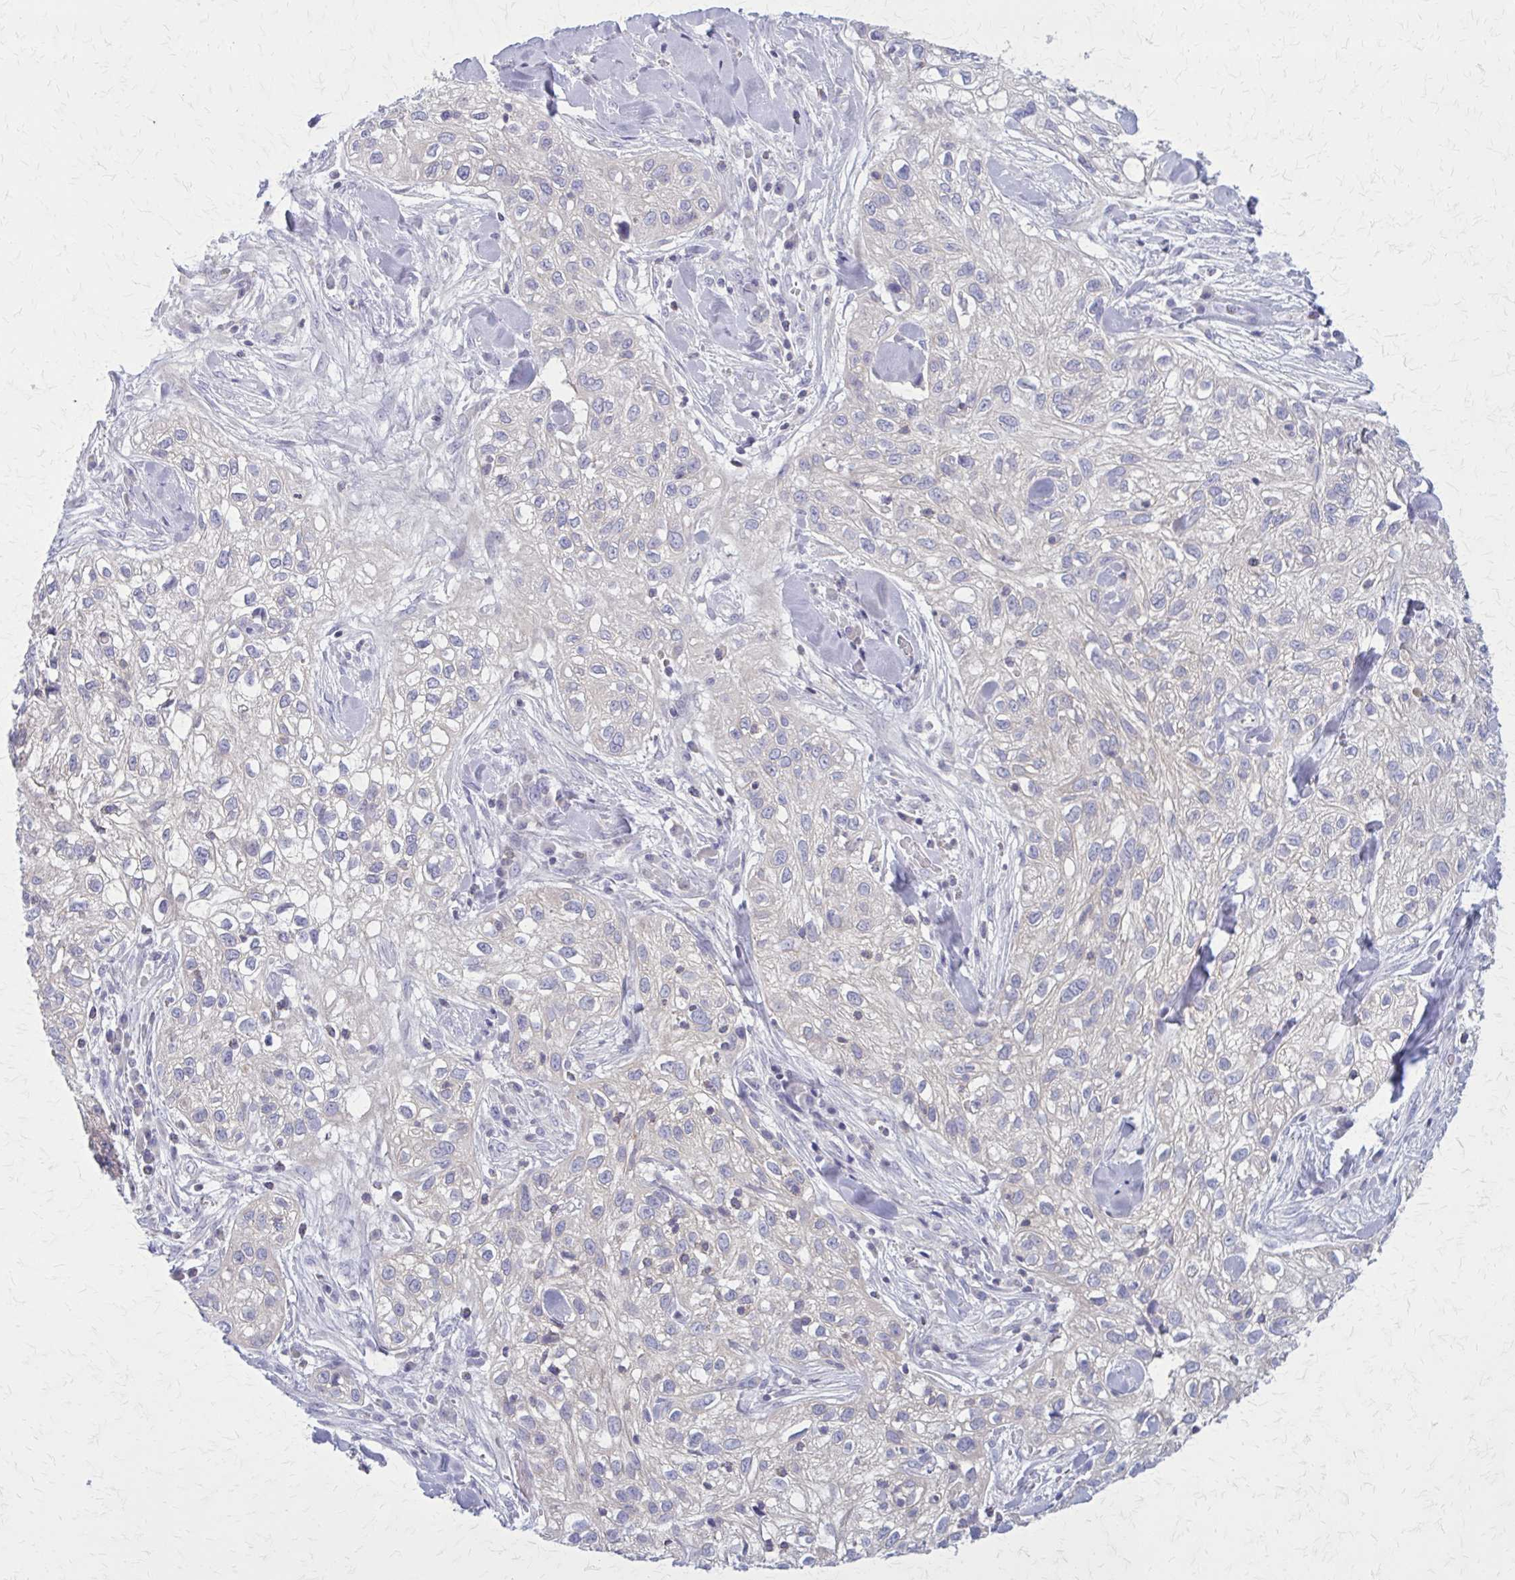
{"staining": {"intensity": "negative", "quantity": "none", "location": "none"}, "tissue": "skin cancer", "cell_type": "Tumor cells", "image_type": "cancer", "snomed": [{"axis": "morphology", "description": "Squamous cell carcinoma, NOS"}, {"axis": "topography", "description": "Skin"}], "caption": "High magnification brightfield microscopy of skin squamous cell carcinoma stained with DAB (3,3'-diaminobenzidine) (brown) and counterstained with hematoxylin (blue): tumor cells show no significant staining.", "gene": "PITPNM1", "patient": {"sex": "male", "age": 82}}